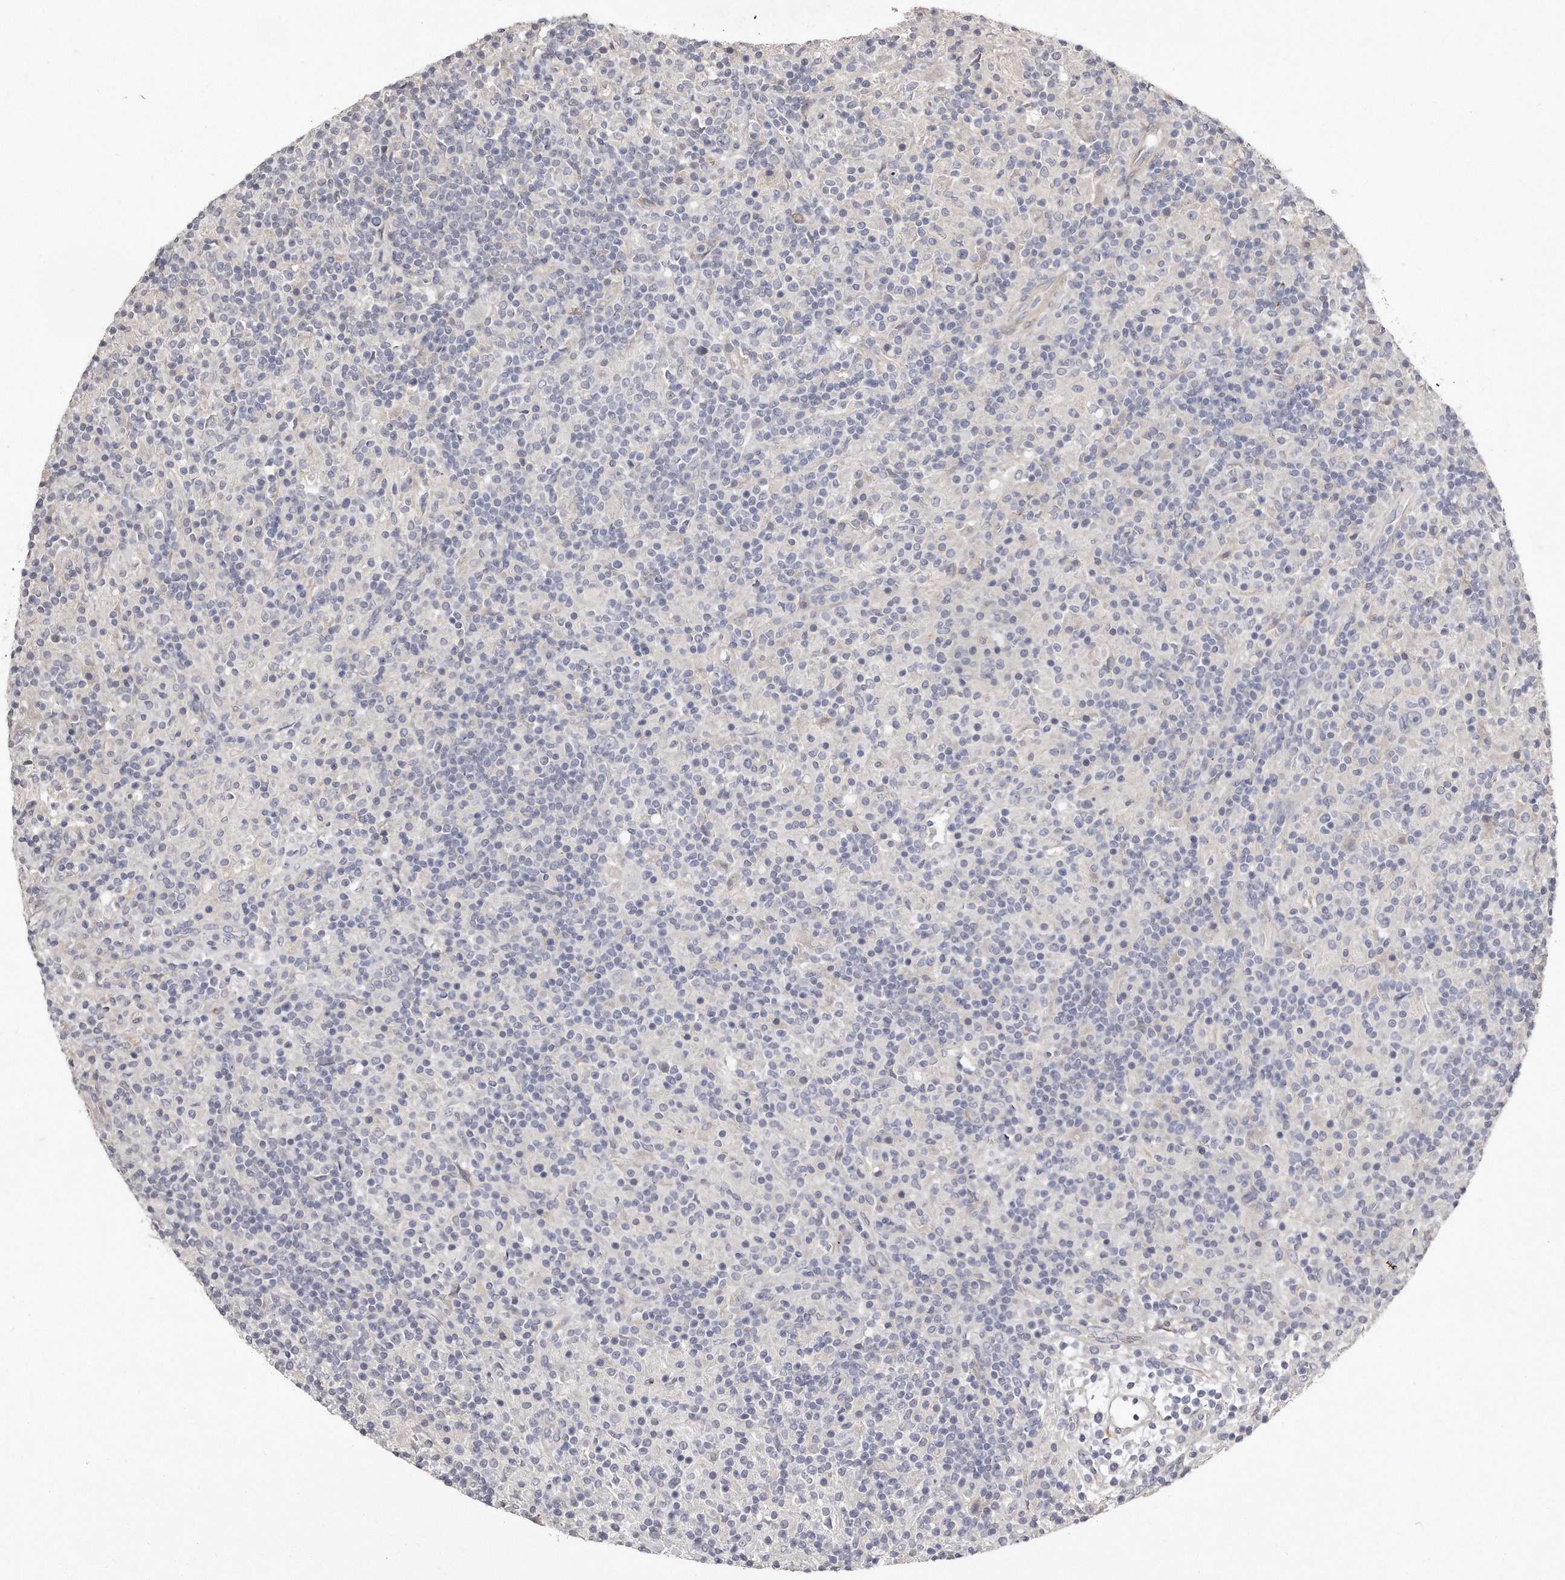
{"staining": {"intensity": "negative", "quantity": "none", "location": "none"}, "tissue": "lymphoma", "cell_type": "Tumor cells", "image_type": "cancer", "snomed": [{"axis": "morphology", "description": "Hodgkin's disease, NOS"}, {"axis": "topography", "description": "Lymph node"}], "caption": "An IHC histopathology image of Hodgkin's disease is shown. There is no staining in tumor cells of Hodgkin's disease.", "gene": "LMOD1", "patient": {"sex": "male", "age": 70}}